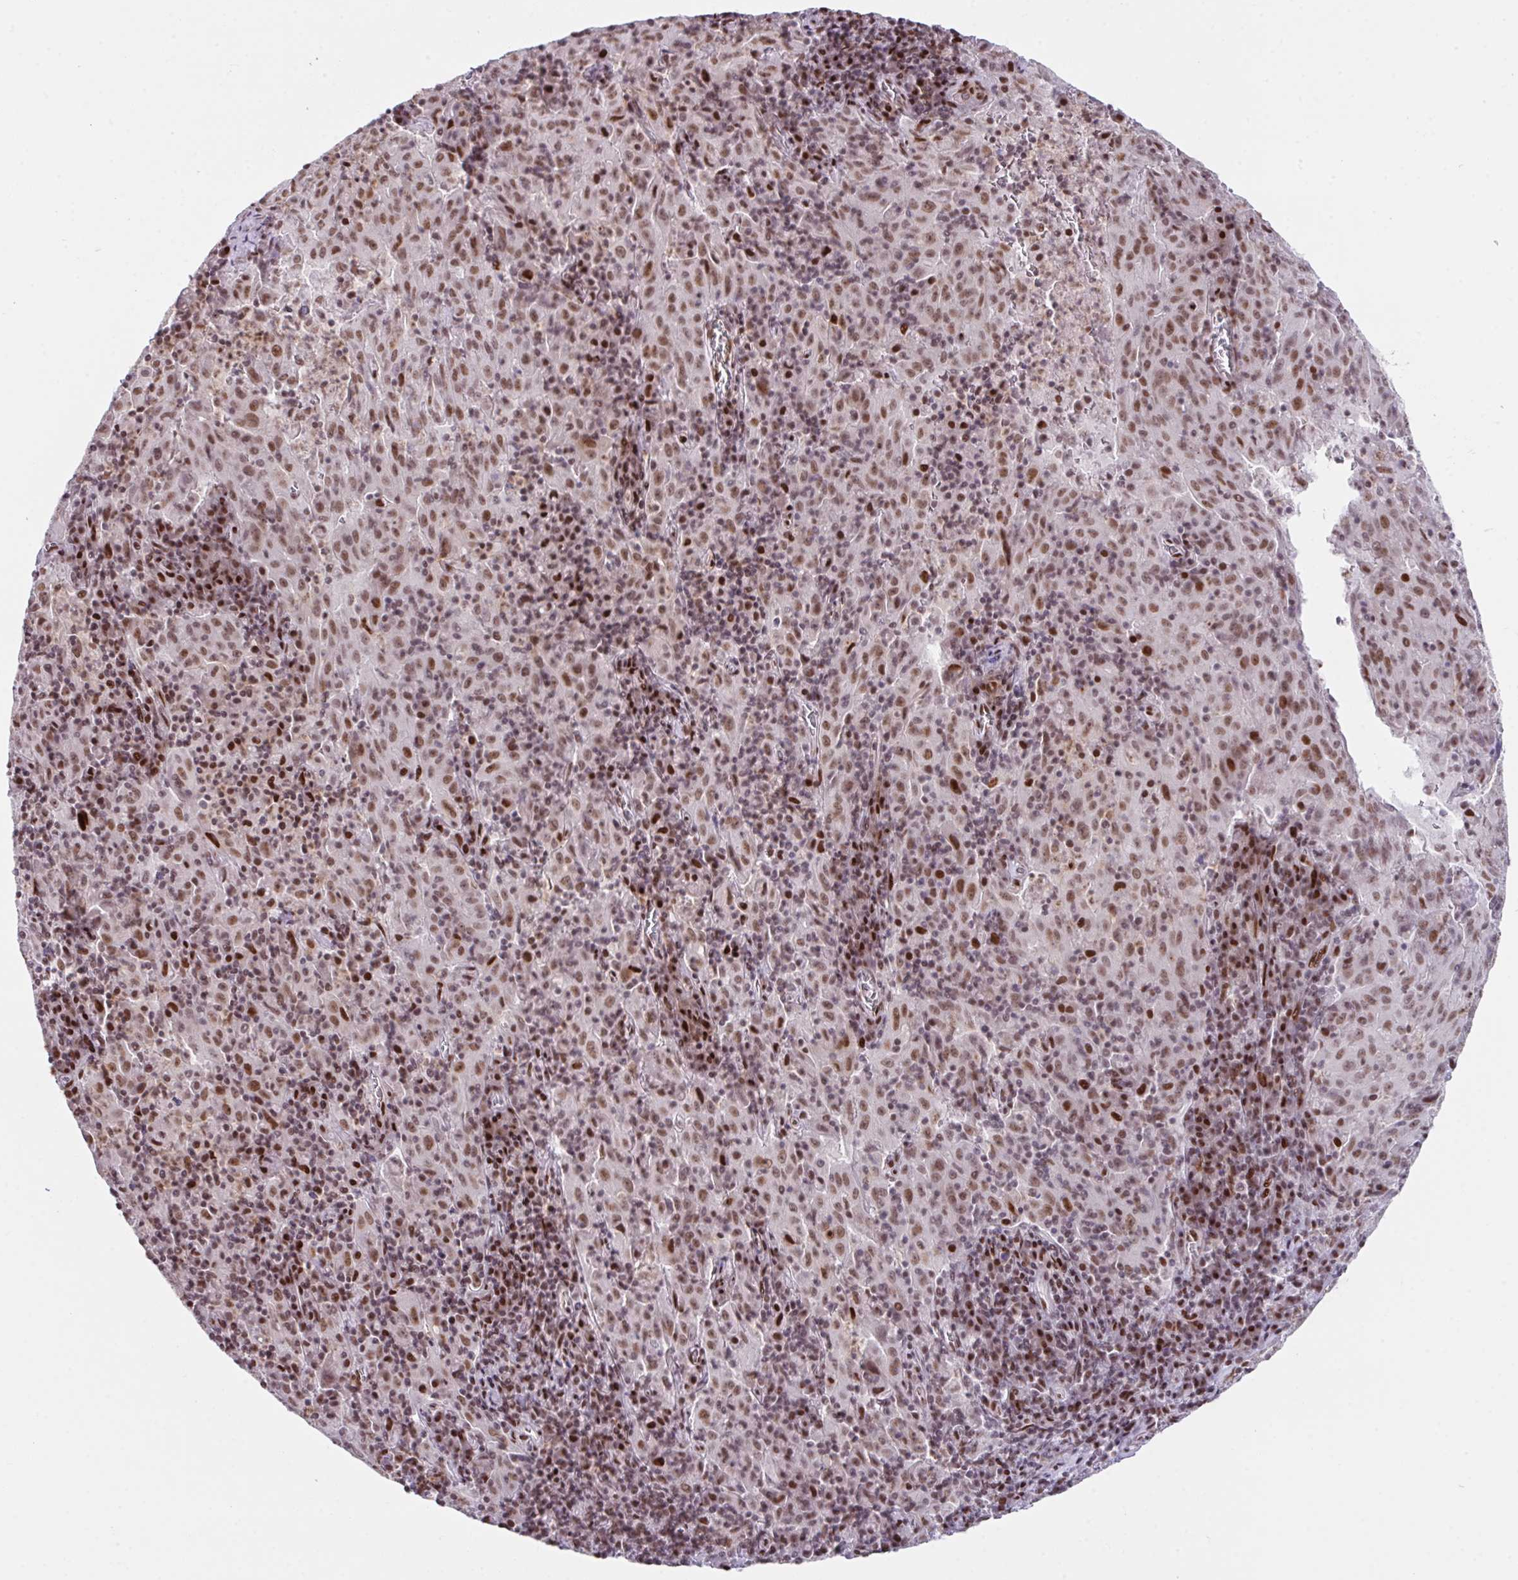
{"staining": {"intensity": "moderate", "quantity": ">75%", "location": "nuclear"}, "tissue": "pancreatic cancer", "cell_type": "Tumor cells", "image_type": "cancer", "snomed": [{"axis": "morphology", "description": "Adenocarcinoma, NOS"}, {"axis": "topography", "description": "Pancreas"}], "caption": "A brown stain highlights moderate nuclear staining of a protein in pancreatic cancer (adenocarcinoma) tumor cells.", "gene": "CLP1", "patient": {"sex": "male", "age": 63}}